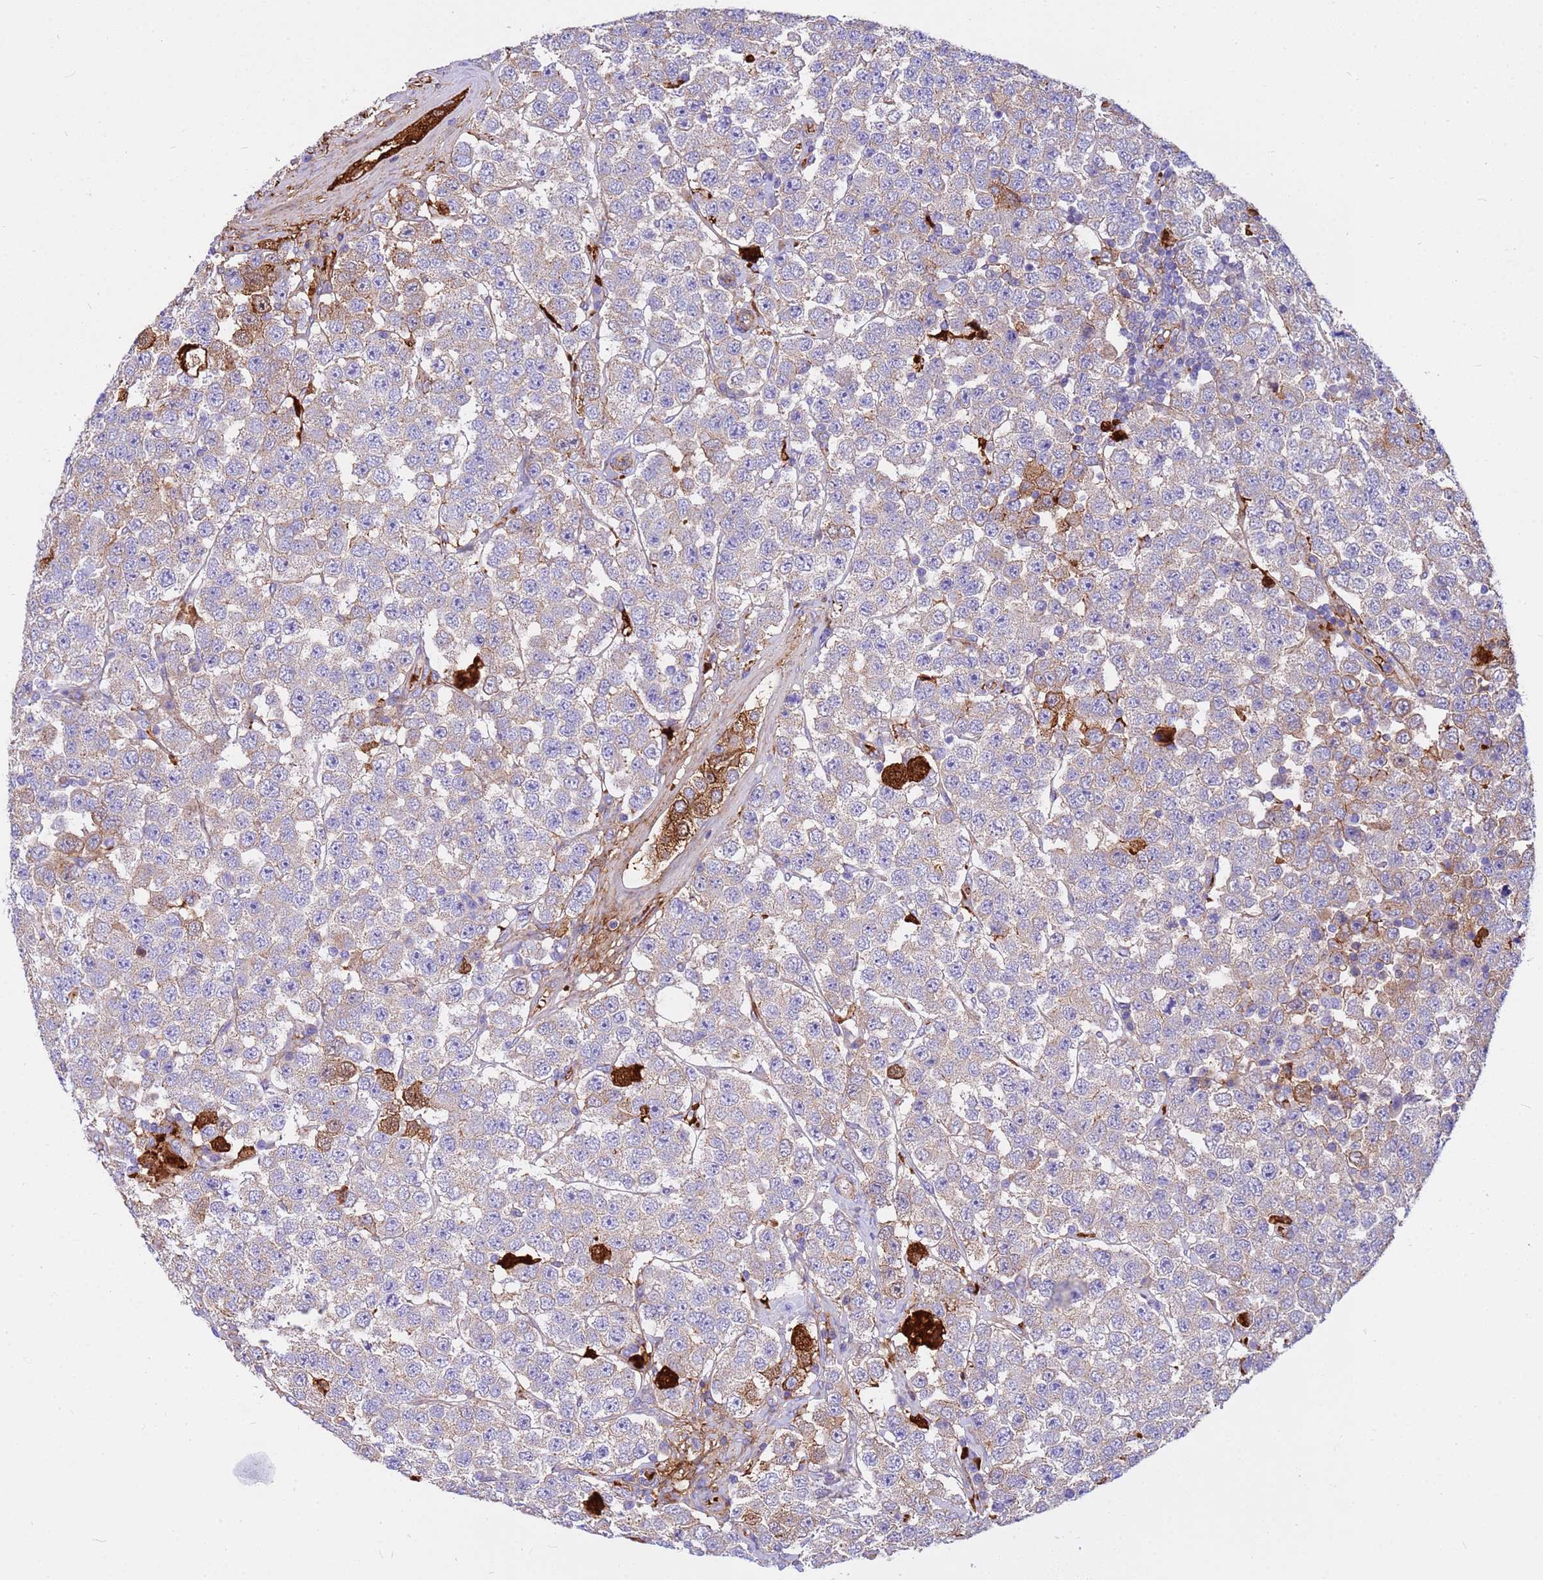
{"staining": {"intensity": "moderate", "quantity": "<25%", "location": "cytoplasmic/membranous"}, "tissue": "testis cancer", "cell_type": "Tumor cells", "image_type": "cancer", "snomed": [{"axis": "morphology", "description": "Seminoma, NOS"}, {"axis": "topography", "description": "Testis"}], "caption": "Seminoma (testis) stained with a protein marker shows moderate staining in tumor cells.", "gene": "CRHBP", "patient": {"sex": "male", "age": 28}}